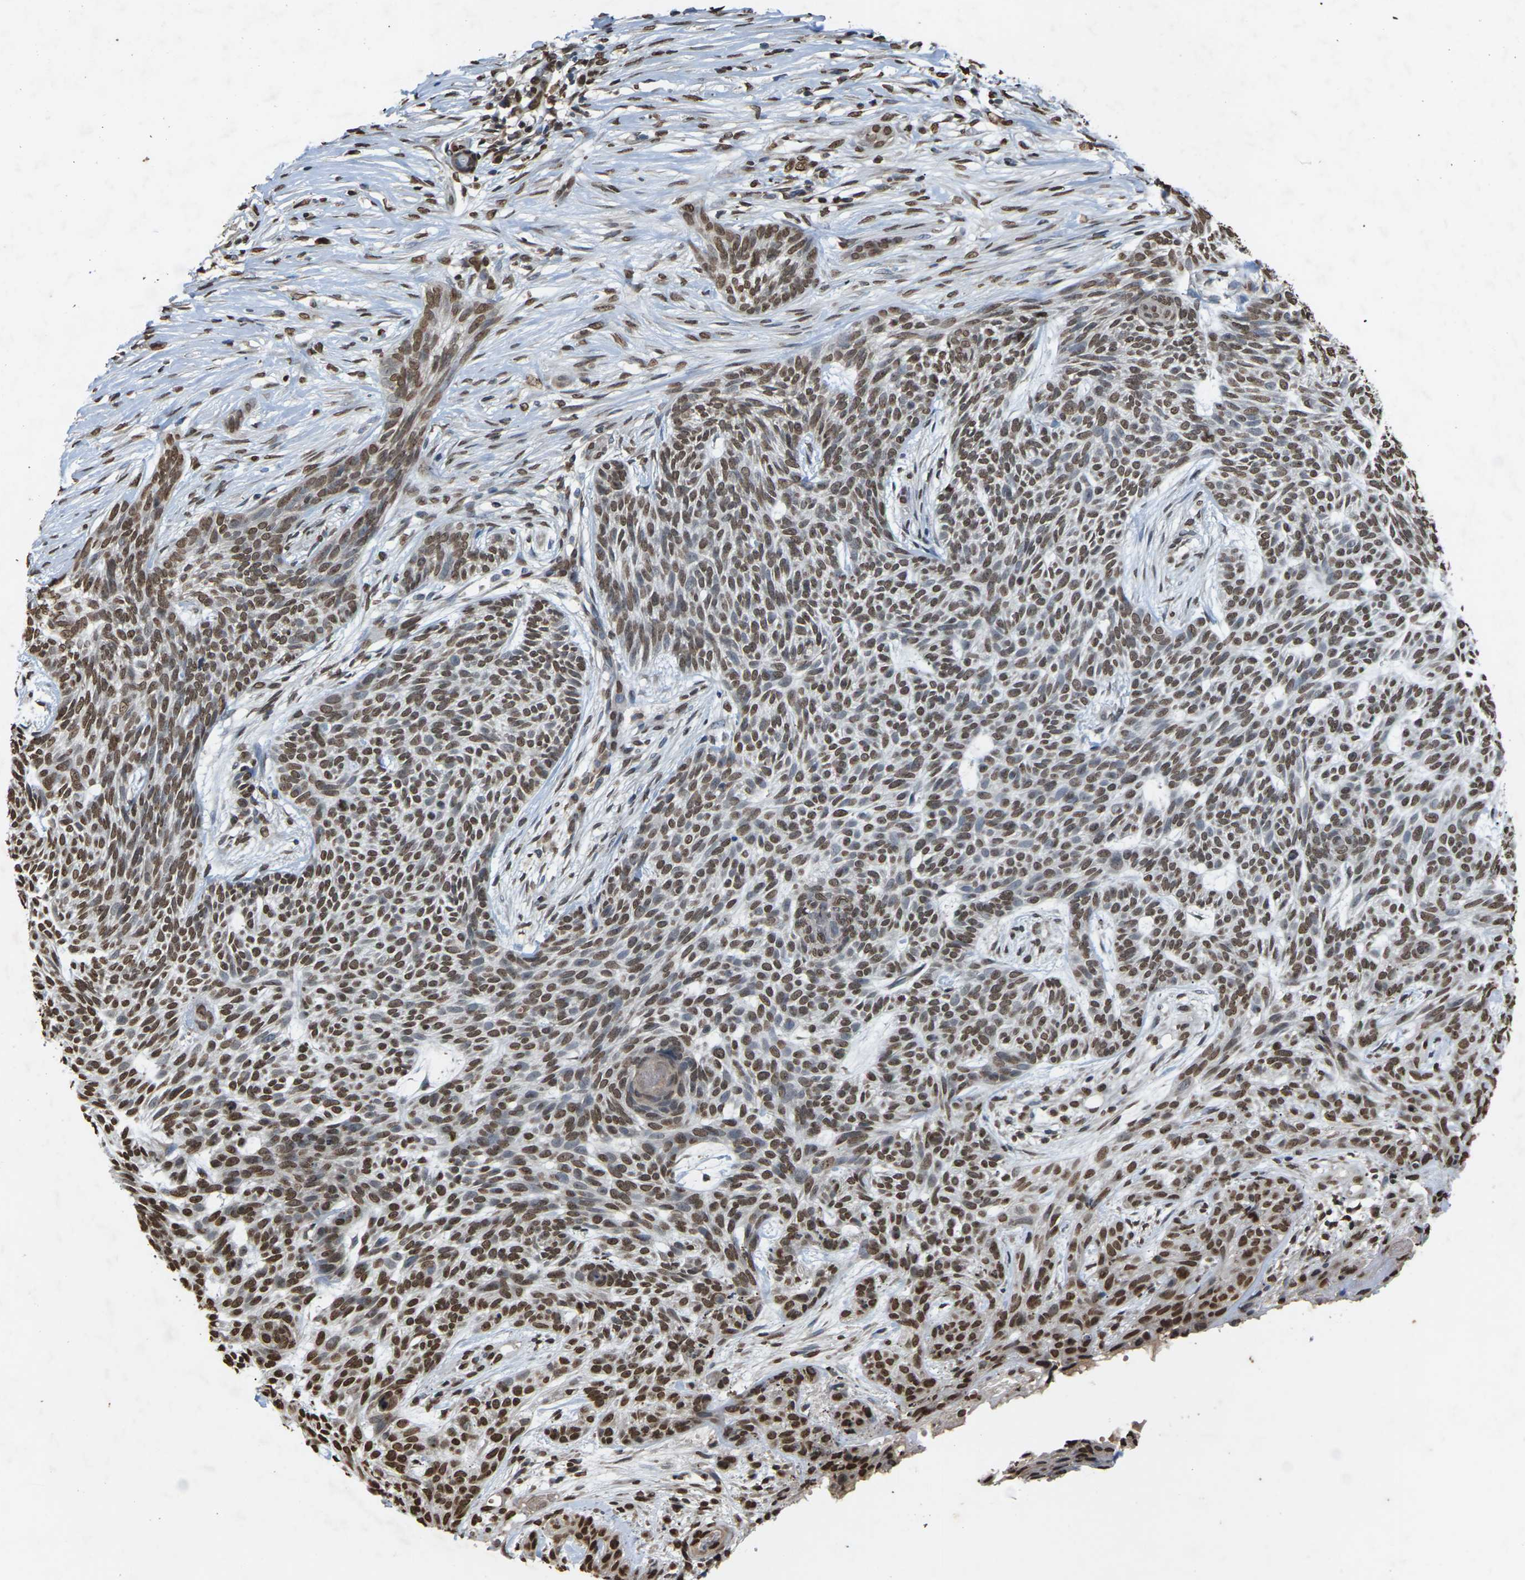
{"staining": {"intensity": "moderate", "quantity": ">75%", "location": "nuclear"}, "tissue": "skin cancer", "cell_type": "Tumor cells", "image_type": "cancer", "snomed": [{"axis": "morphology", "description": "Basal cell carcinoma"}, {"axis": "topography", "description": "Skin"}], "caption": "Approximately >75% of tumor cells in basal cell carcinoma (skin) reveal moderate nuclear protein staining as visualized by brown immunohistochemical staining.", "gene": "EMSY", "patient": {"sex": "female", "age": 59}}